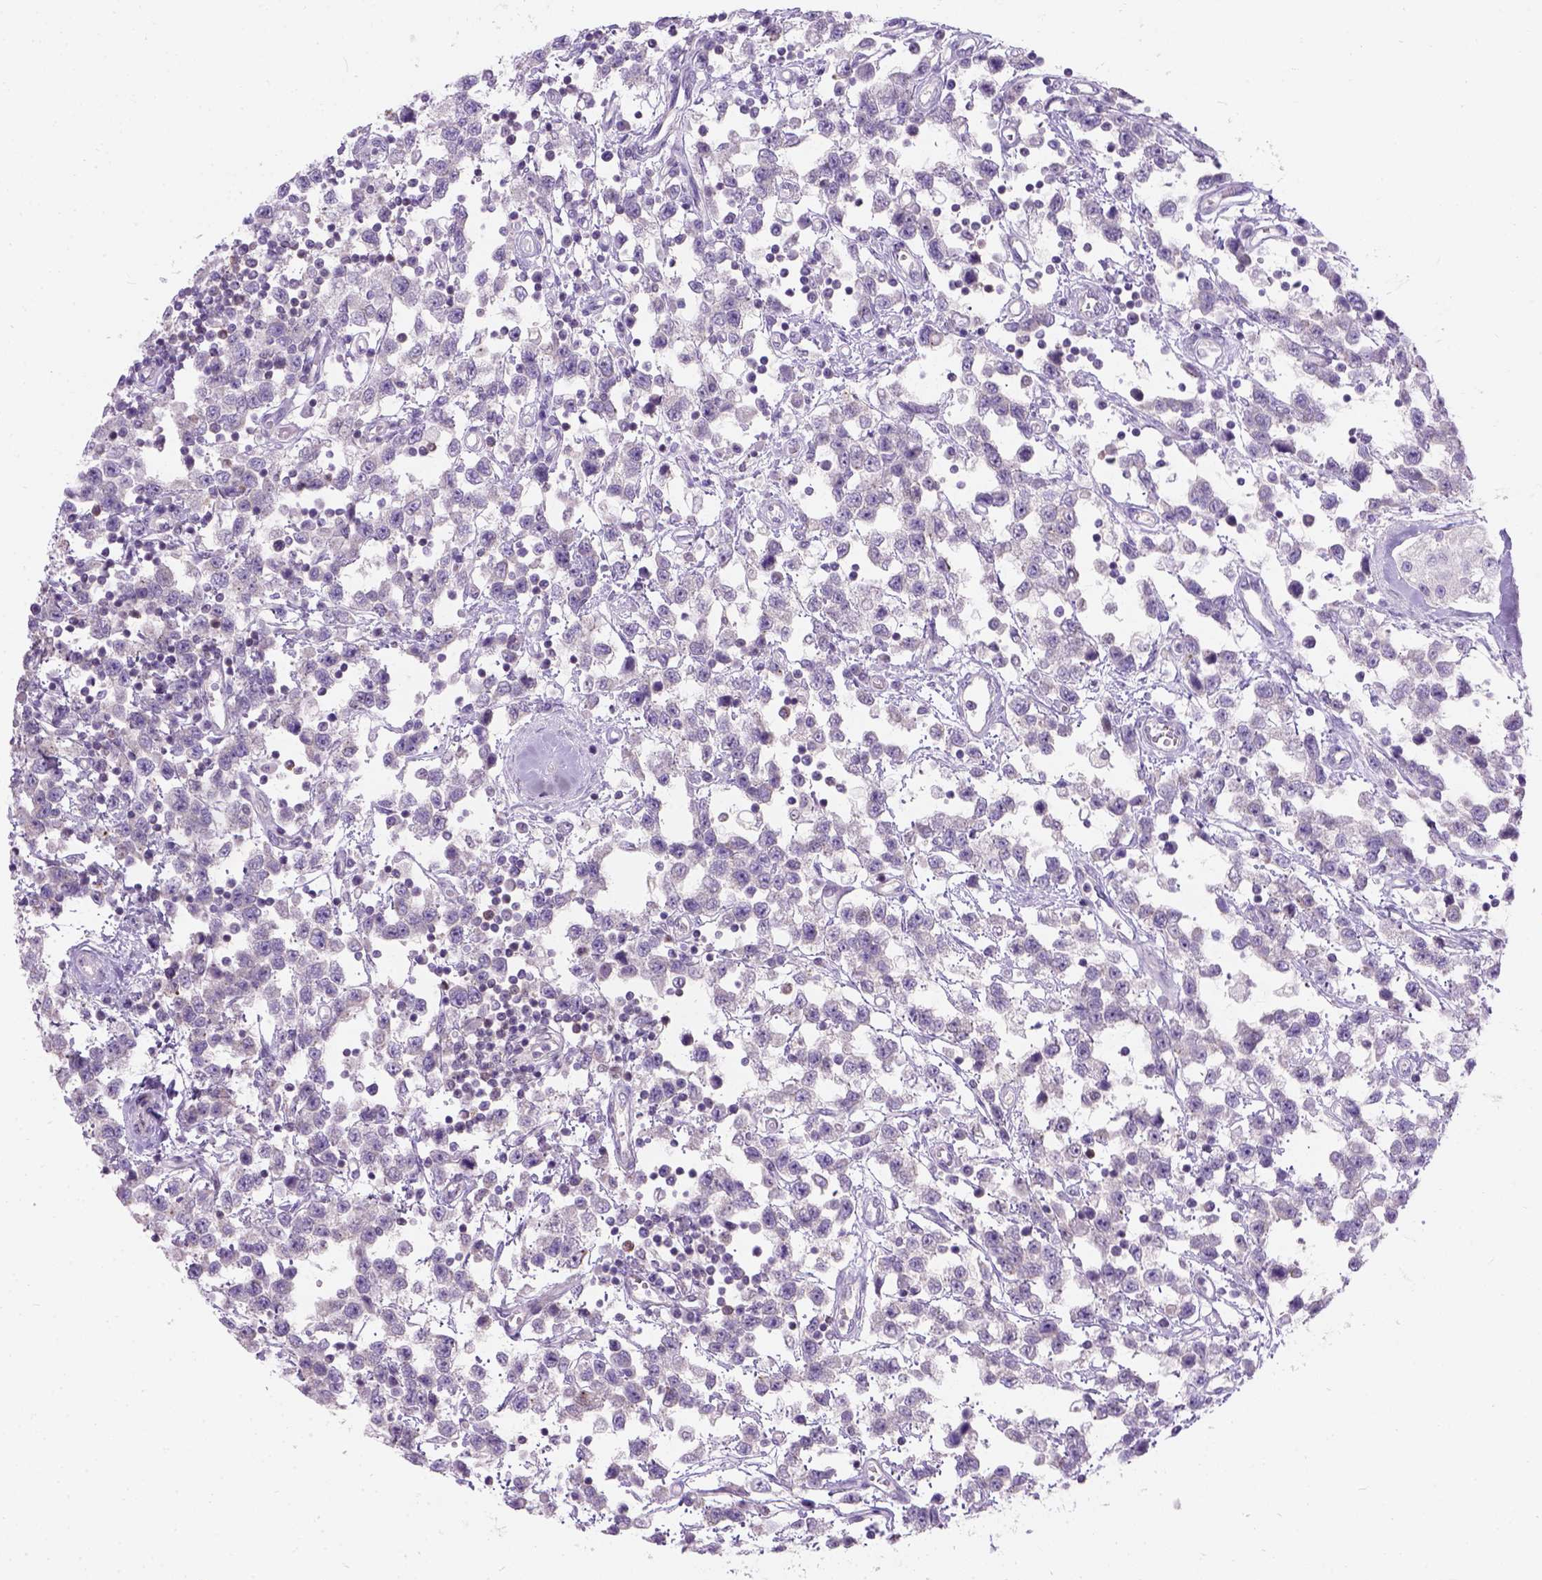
{"staining": {"intensity": "negative", "quantity": "none", "location": "none"}, "tissue": "testis cancer", "cell_type": "Tumor cells", "image_type": "cancer", "snomed": [{"axis": "morphology", "description": "Seminoma, NOS"}, {"axis": "topography", "description": "Testis"}], "caption": "Immunohistochemical staining of seminoma (testis) shows no significant staining in tumor cells.", "gene": "C20orf144", "patient": {"sex": "male", "age": 34}}